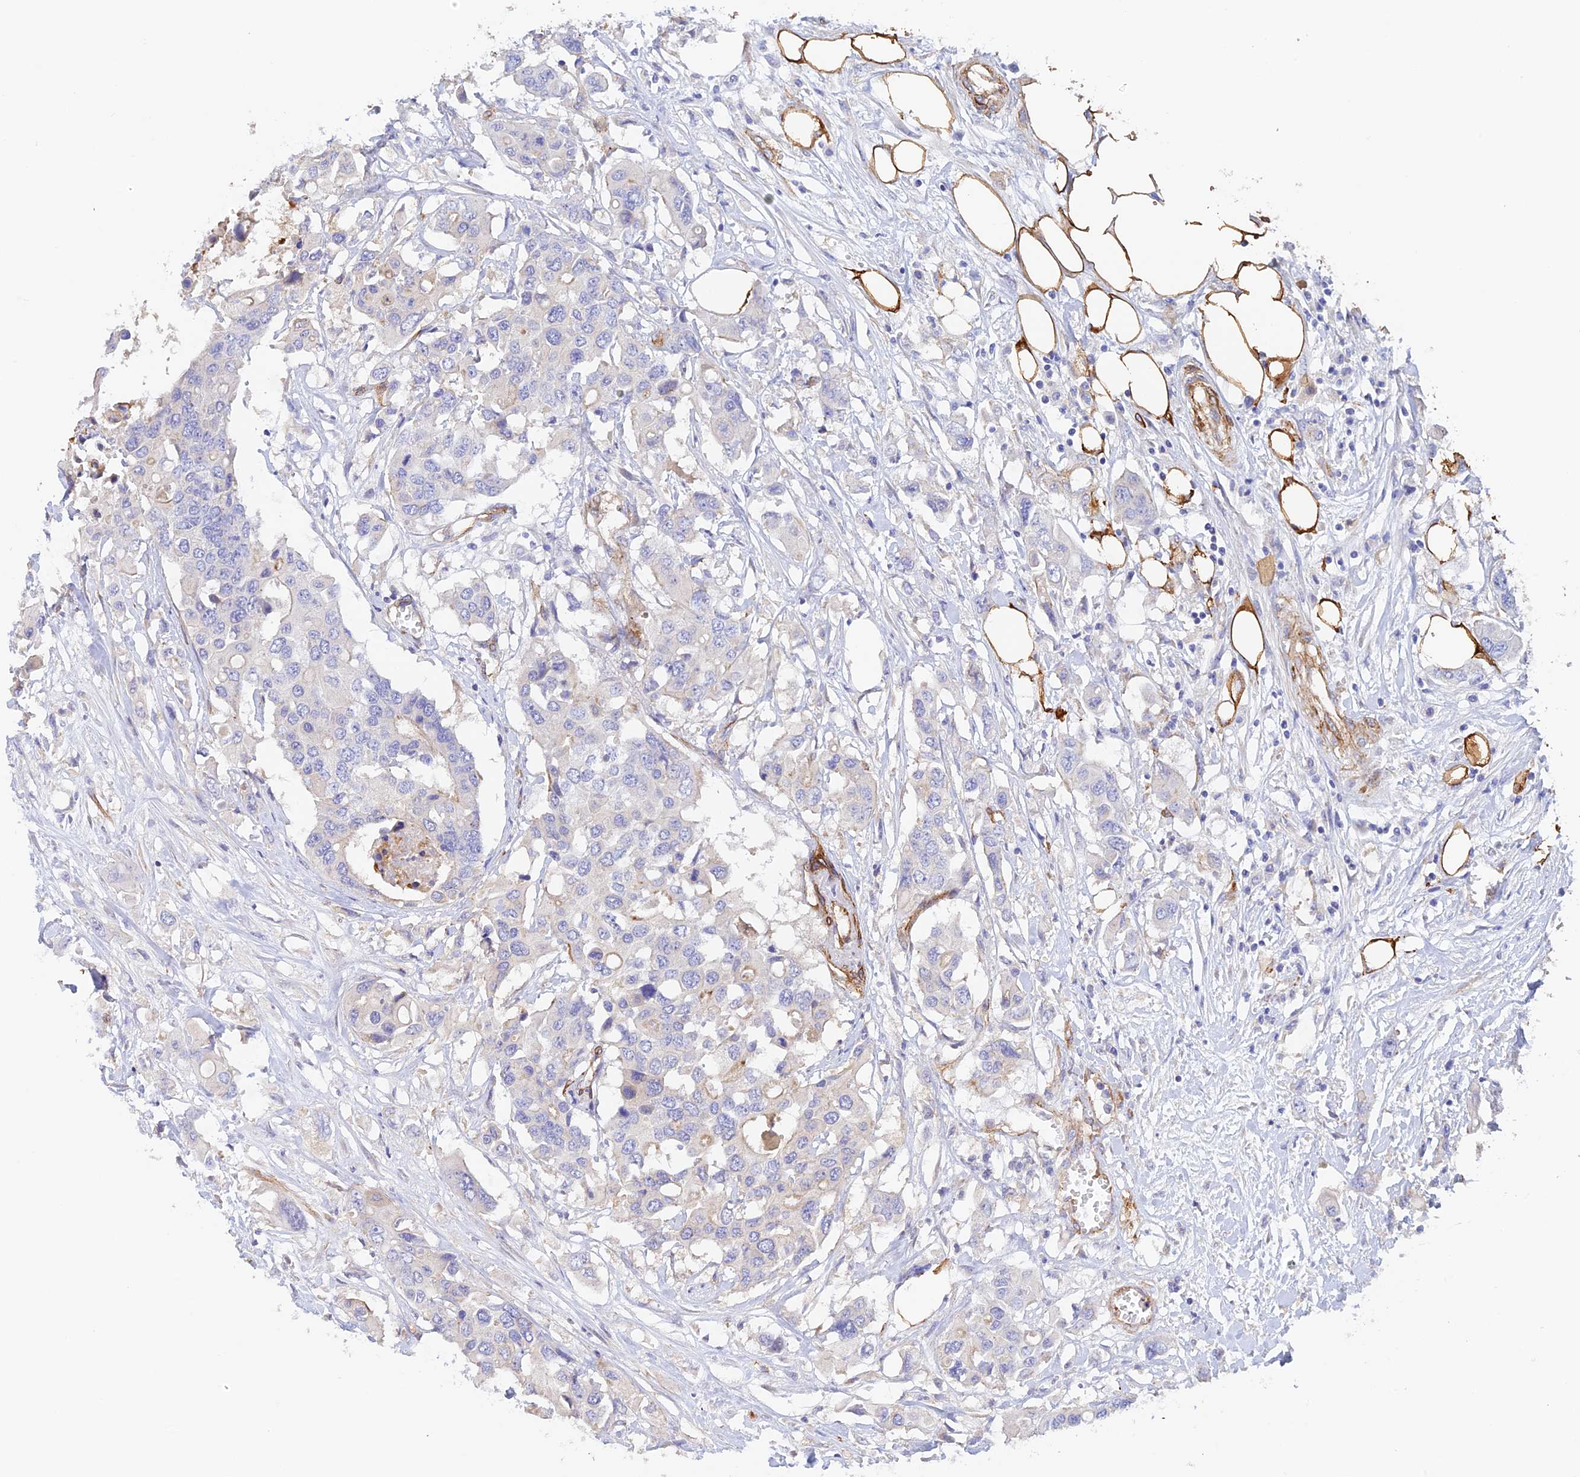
{"staining": {"intensity": "negative", "quantity": "none", "location": "none"}, "tissue": "colorectal cancer", "cell_type": "Tumor cells", "image_type": "cancer", "snomed": [{"axis": "morphology", "description": "Adenocarcinoma, NOS"}, {"axis": "topography", "description": "Colon"}], "caption": "Immunohistochemistry (IHC) image of adenocarcinoma (colorectal) stained for a protein (brown), which shows no positivity in tumor cells.", "gene": "MYO9A", "patient": {"sex": "male", "age": 77}}